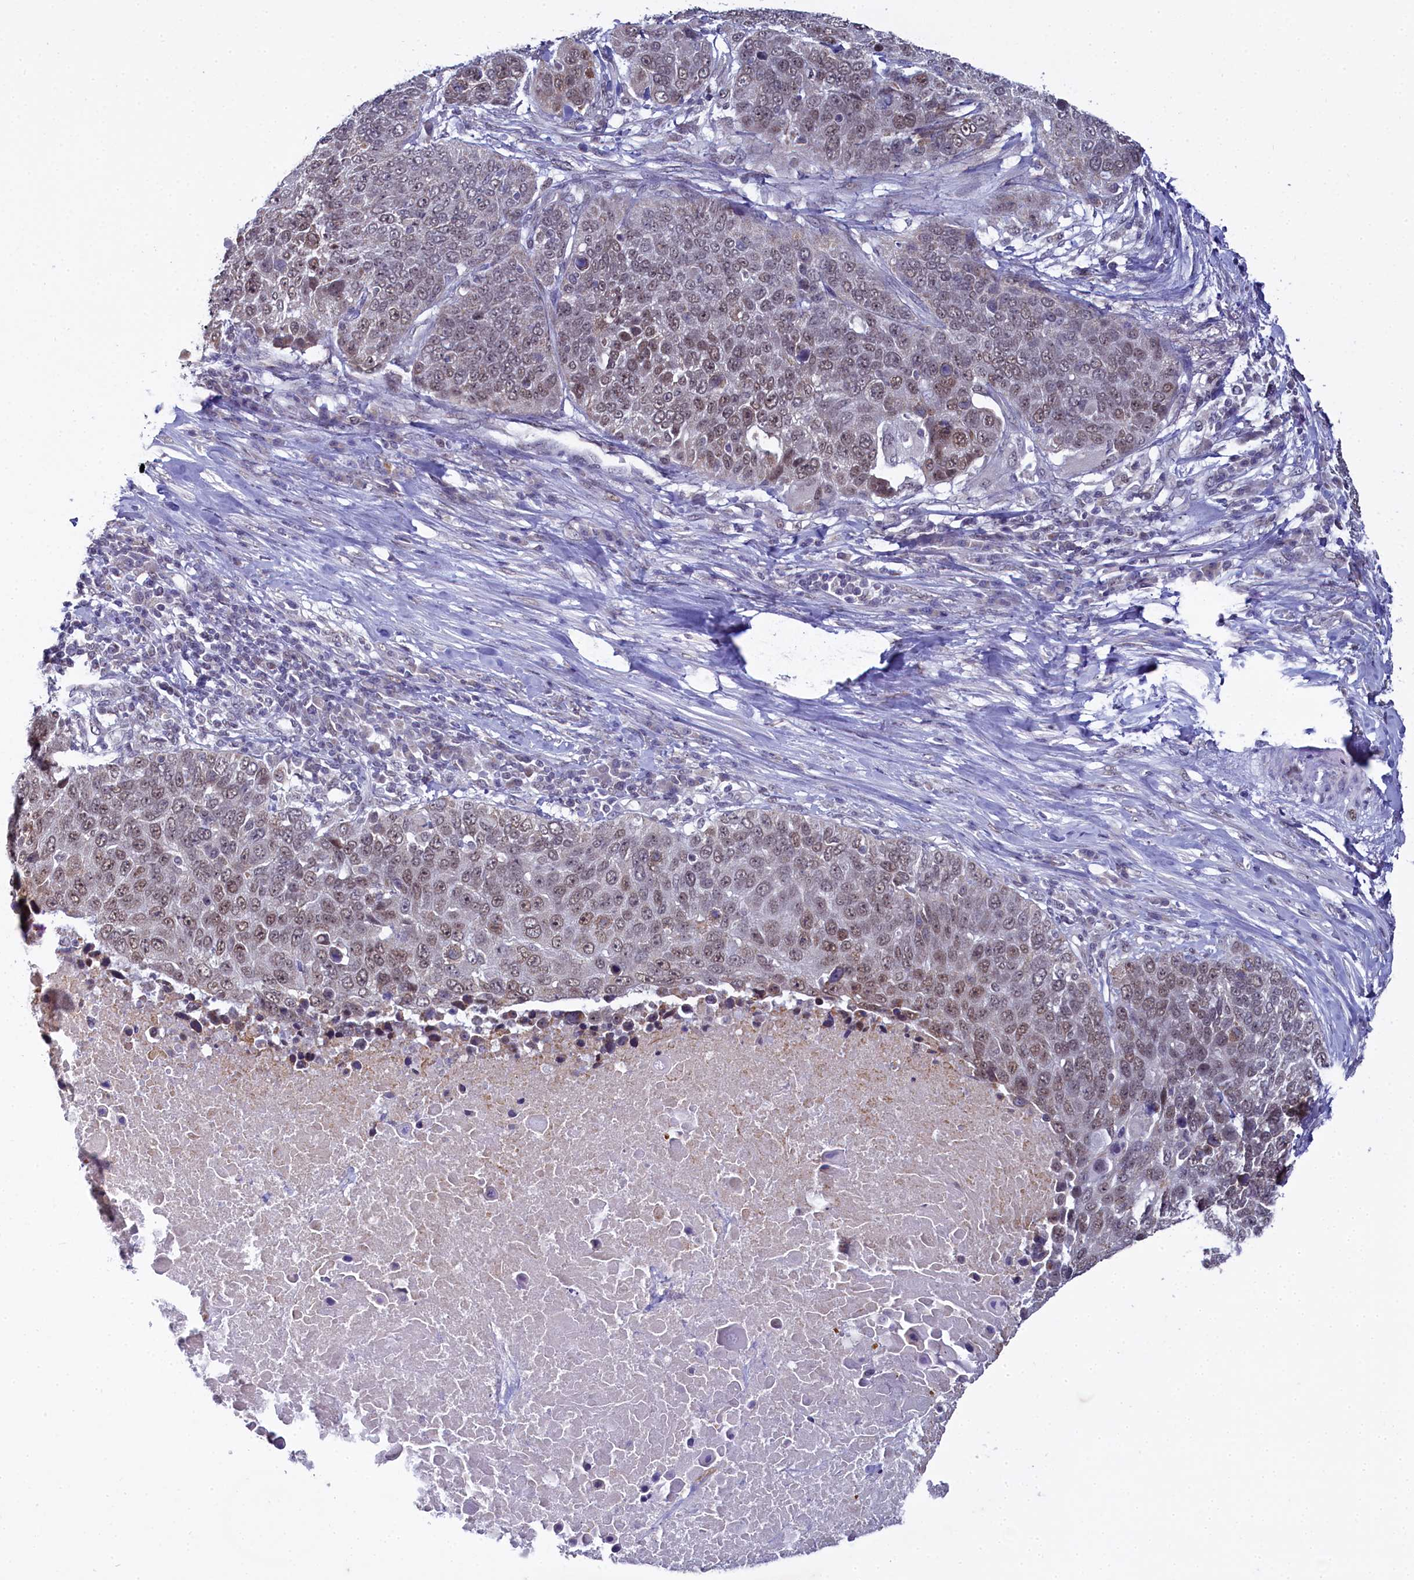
{"staining": {"intensity": "weak", "quantity": ">75%", "location": "nuclear"}, "tissue": "lung cancer", "cell_type": "Tumor cells", "image_type": "cancer", "snomed": [{"axis": "morphology", "description": "Normal tissue, NOS"}, {"axis": "morphology", "description": "Squamous cell carcinoma, NOS"}, {"axis": "topography", "description": "Lymph node"}, {"axis": "topography", "description": "Lung"}], "caption": "Lung cancer stained with IHC demonstrates weak nuclear positivity in approximately >75% of tumor cells.", "gene": "PPHLN1", "patient": {"sex": "male", "age": 66}}